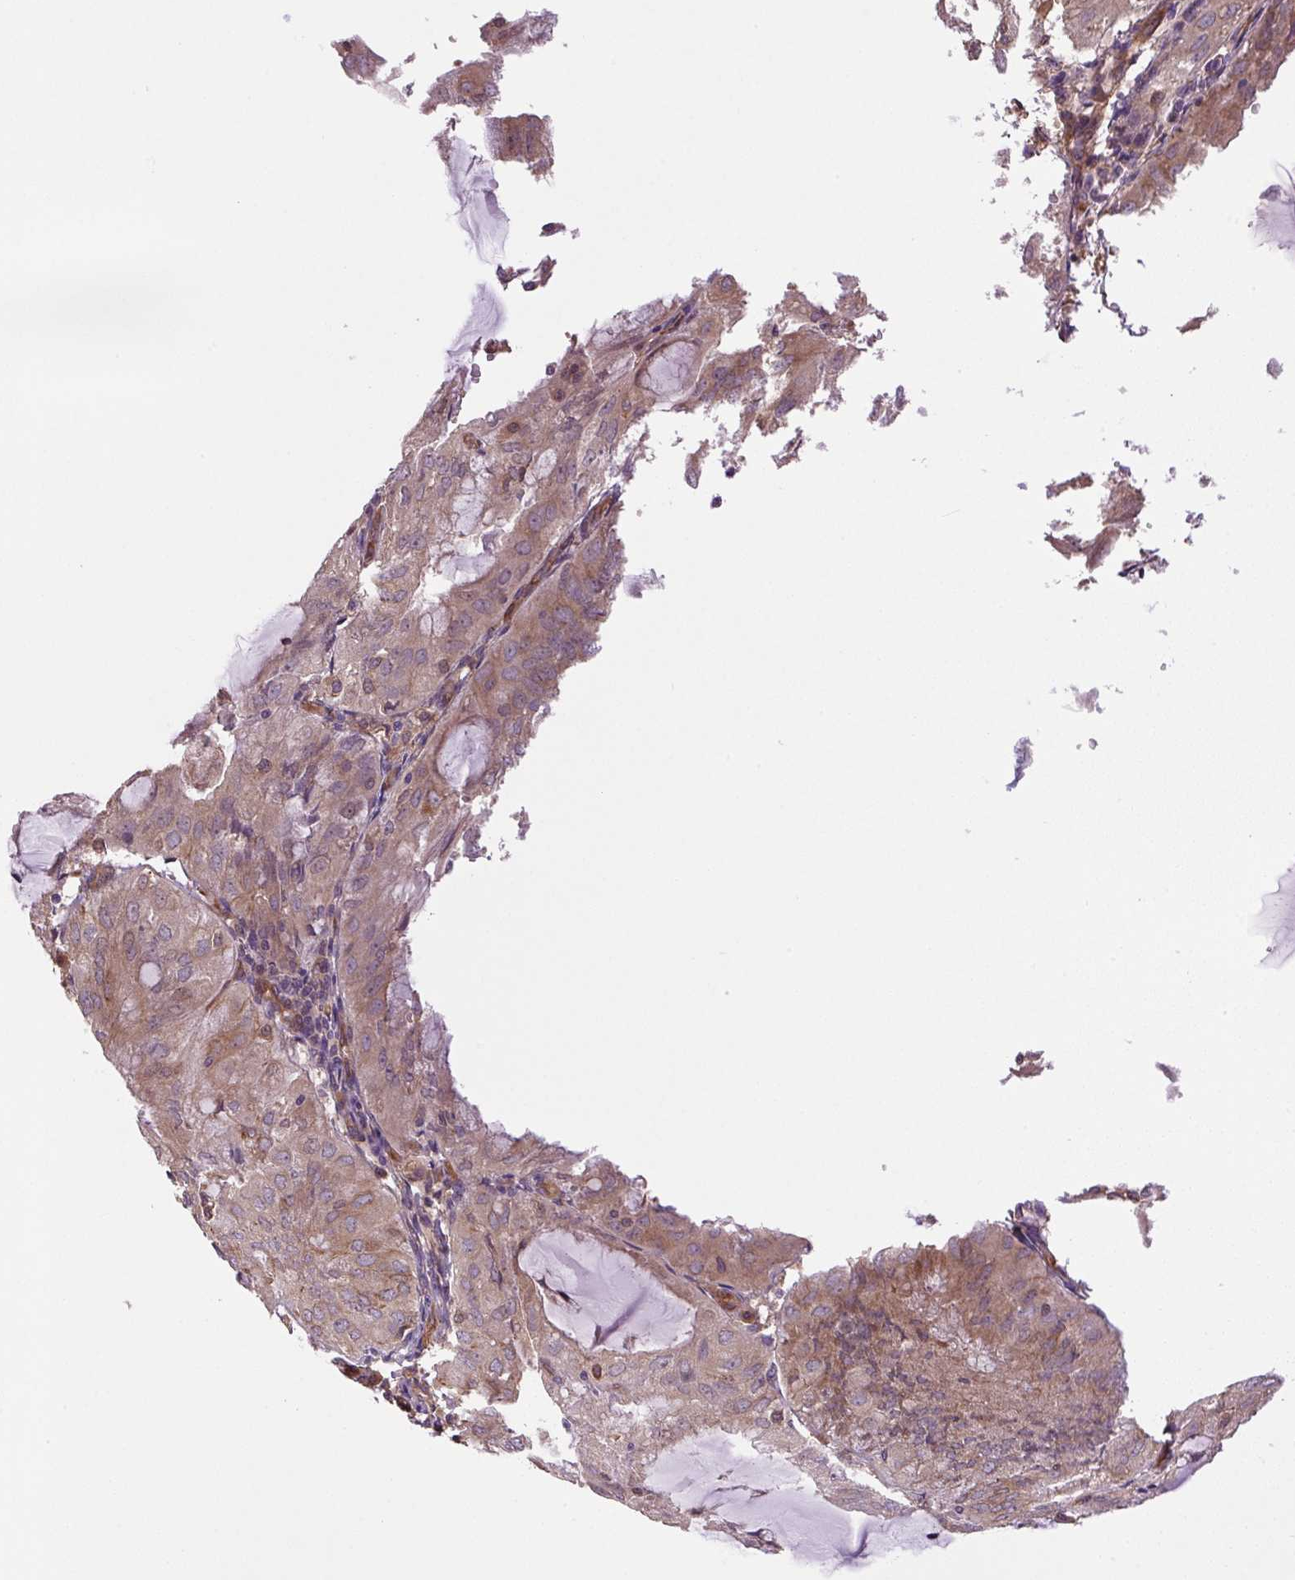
{"staining": {"intensity": "weak", "quantity": ">75%", "location": "cytoplasmic/membranous"}, "tissue": "endometrial cancer", "cell_type": "Tumor cells", "image_type": "cancer", "snomed": [{"axis": "morphology", "description": "Adenocarcinoma, NOS"}, {"axis": "topography", "description": "Endometrium"}], "caption": "An immunohistochemistry image of neoplastic tissue is shown. Protein staining in brown shows weak cytoplasmic/membranous positivity in endometrial cancer within tumor cells.", "gene": "SEPTIN10", "patient": {"sex": "female", "age": 81}}